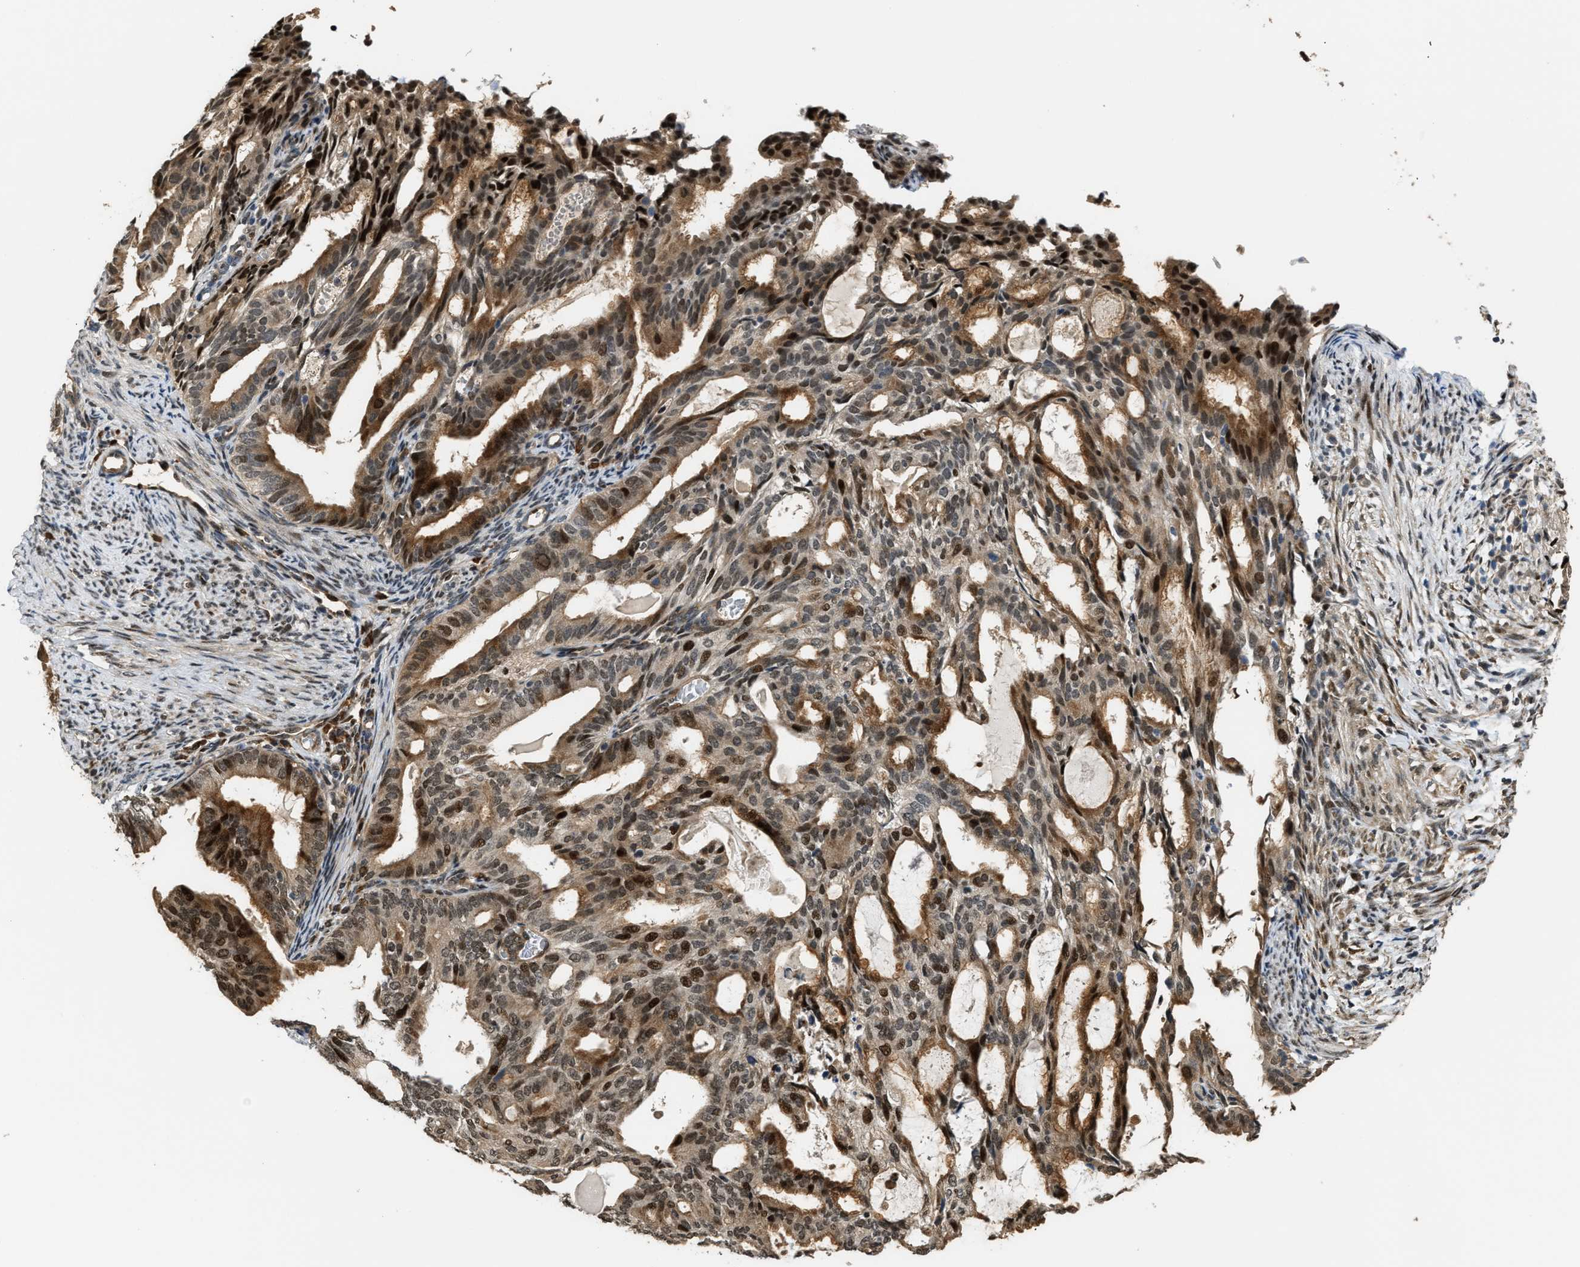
{"staining": {"intensity": "moderate", "quantity": ">75%", "location": "cytoplasmic/membranous,nuclear"}, "tissue": "endometrial cancer", "cell_type": "Tumor cells", "image_type": "cancer", "snomed": [{"axis": "morphology", "description": "Adenocarcinoma, NOS"}, {"axis": "topography", "description": "Endometrium"}], "caption": "Brown immunohistochemical staining in human endometrial cancer shows moderate cytoplasmic/membranous and nuclear expression in about >75% of tumor cells. (IHC, brightfield microscopy, high magnification).", "gene": "SERTAD2", "patient": {"sex": "female", "age": 58}}